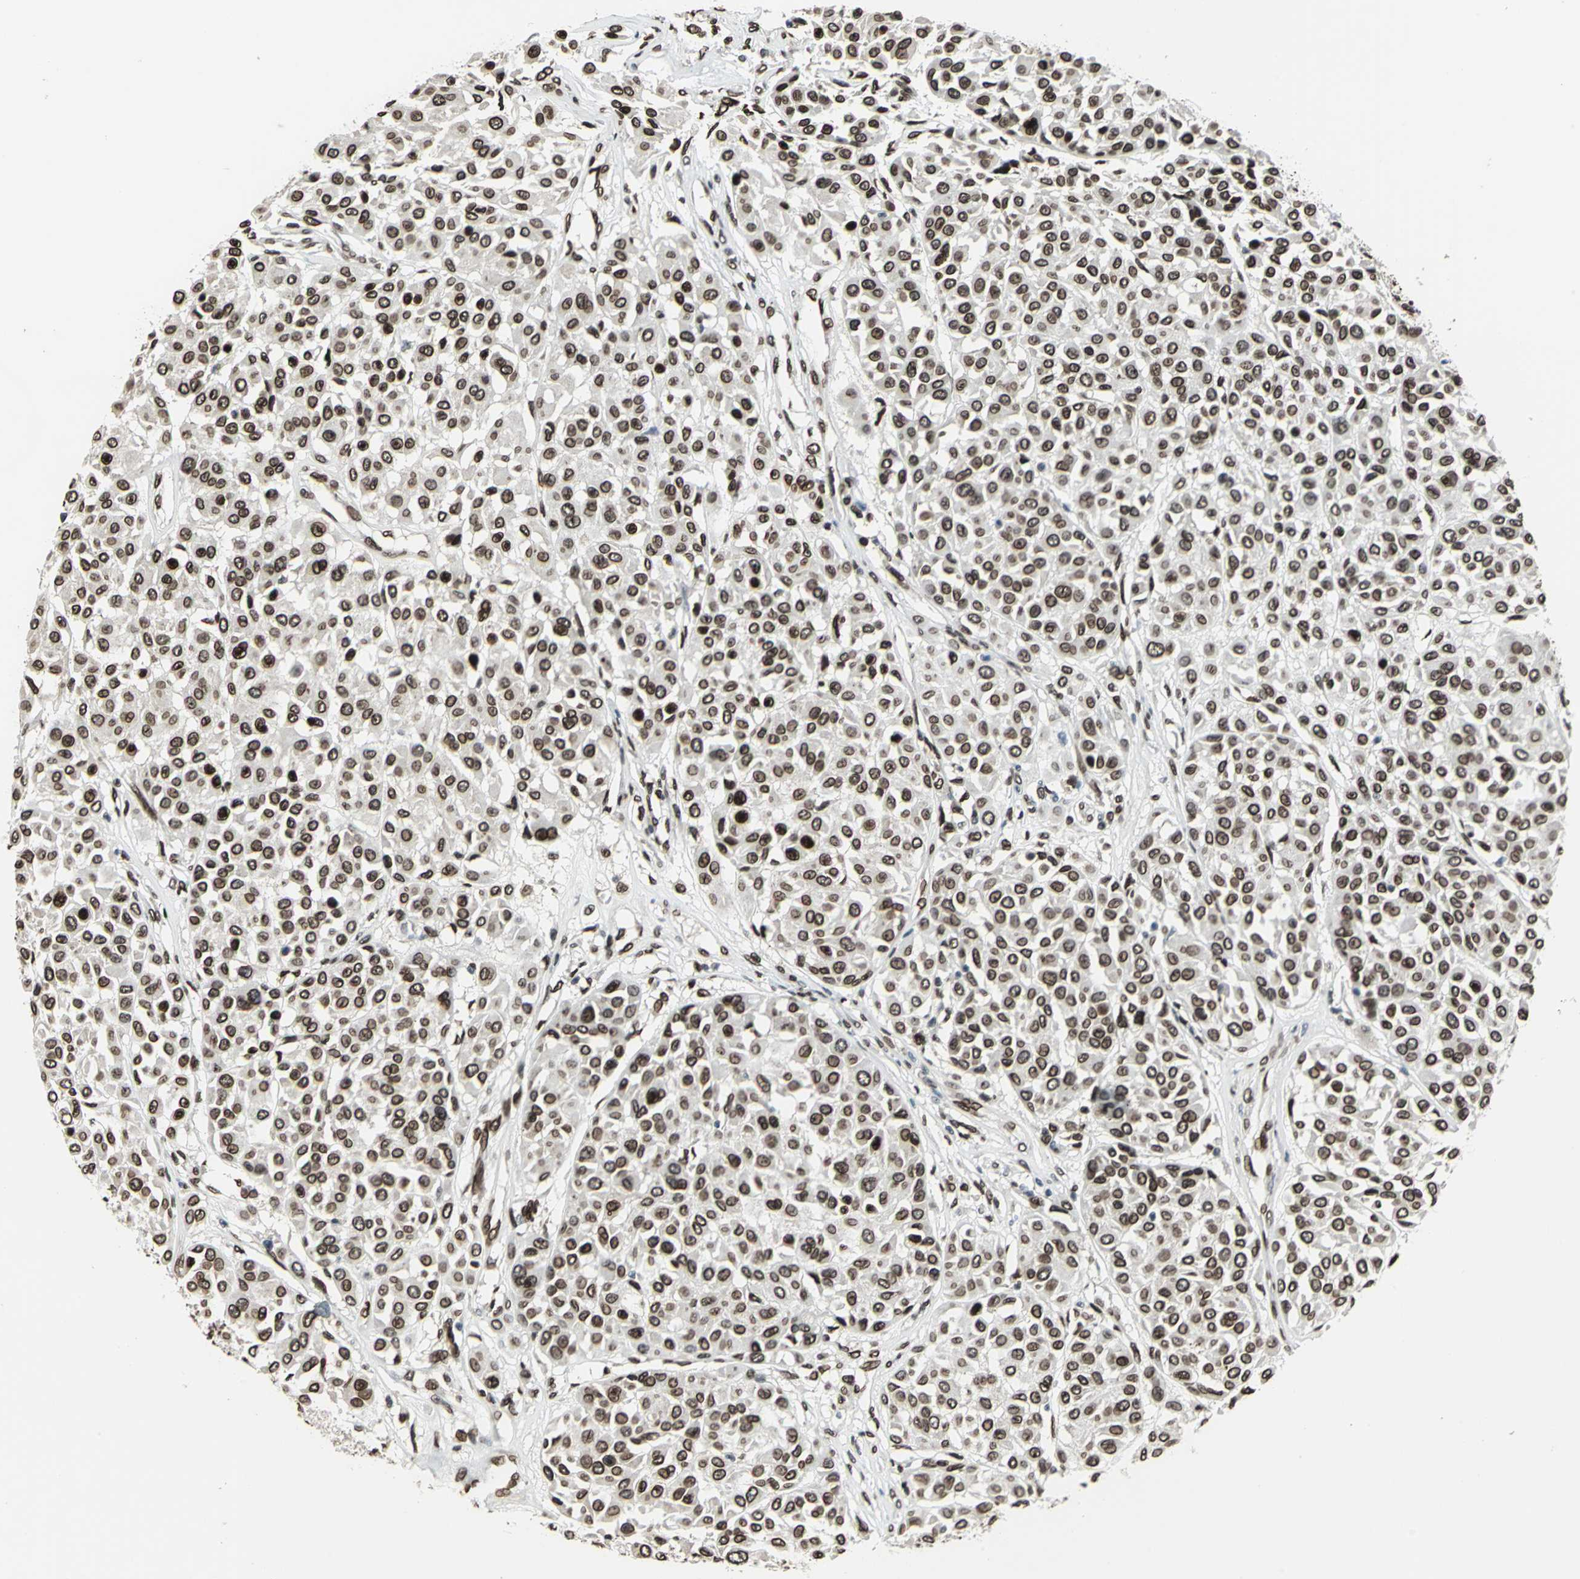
{"staining": {"intensity": "strong", "quantity": ">75%", "location": "cytoplasmic/membranous,nuclear"}, "tissue": "melanoma", "cell_type": "Tumor cells", "image_type": "cancer", "snomed": [{"axis": "morphology", "description": "Malignant melanoma, Metastatic site"}, {"axis": "topography", "description": "Soft tissue"}], "caption": "Immunohistochemical staining of melanoma shows strong cytoplasmic/membranous and nuclear protein expression in approximately >75% of tumor cells. Ihc stains the protein in brown and the nuclei are stained blue.", "gene": "ISY1", "patient": {"sex": "male", "age": 41}}